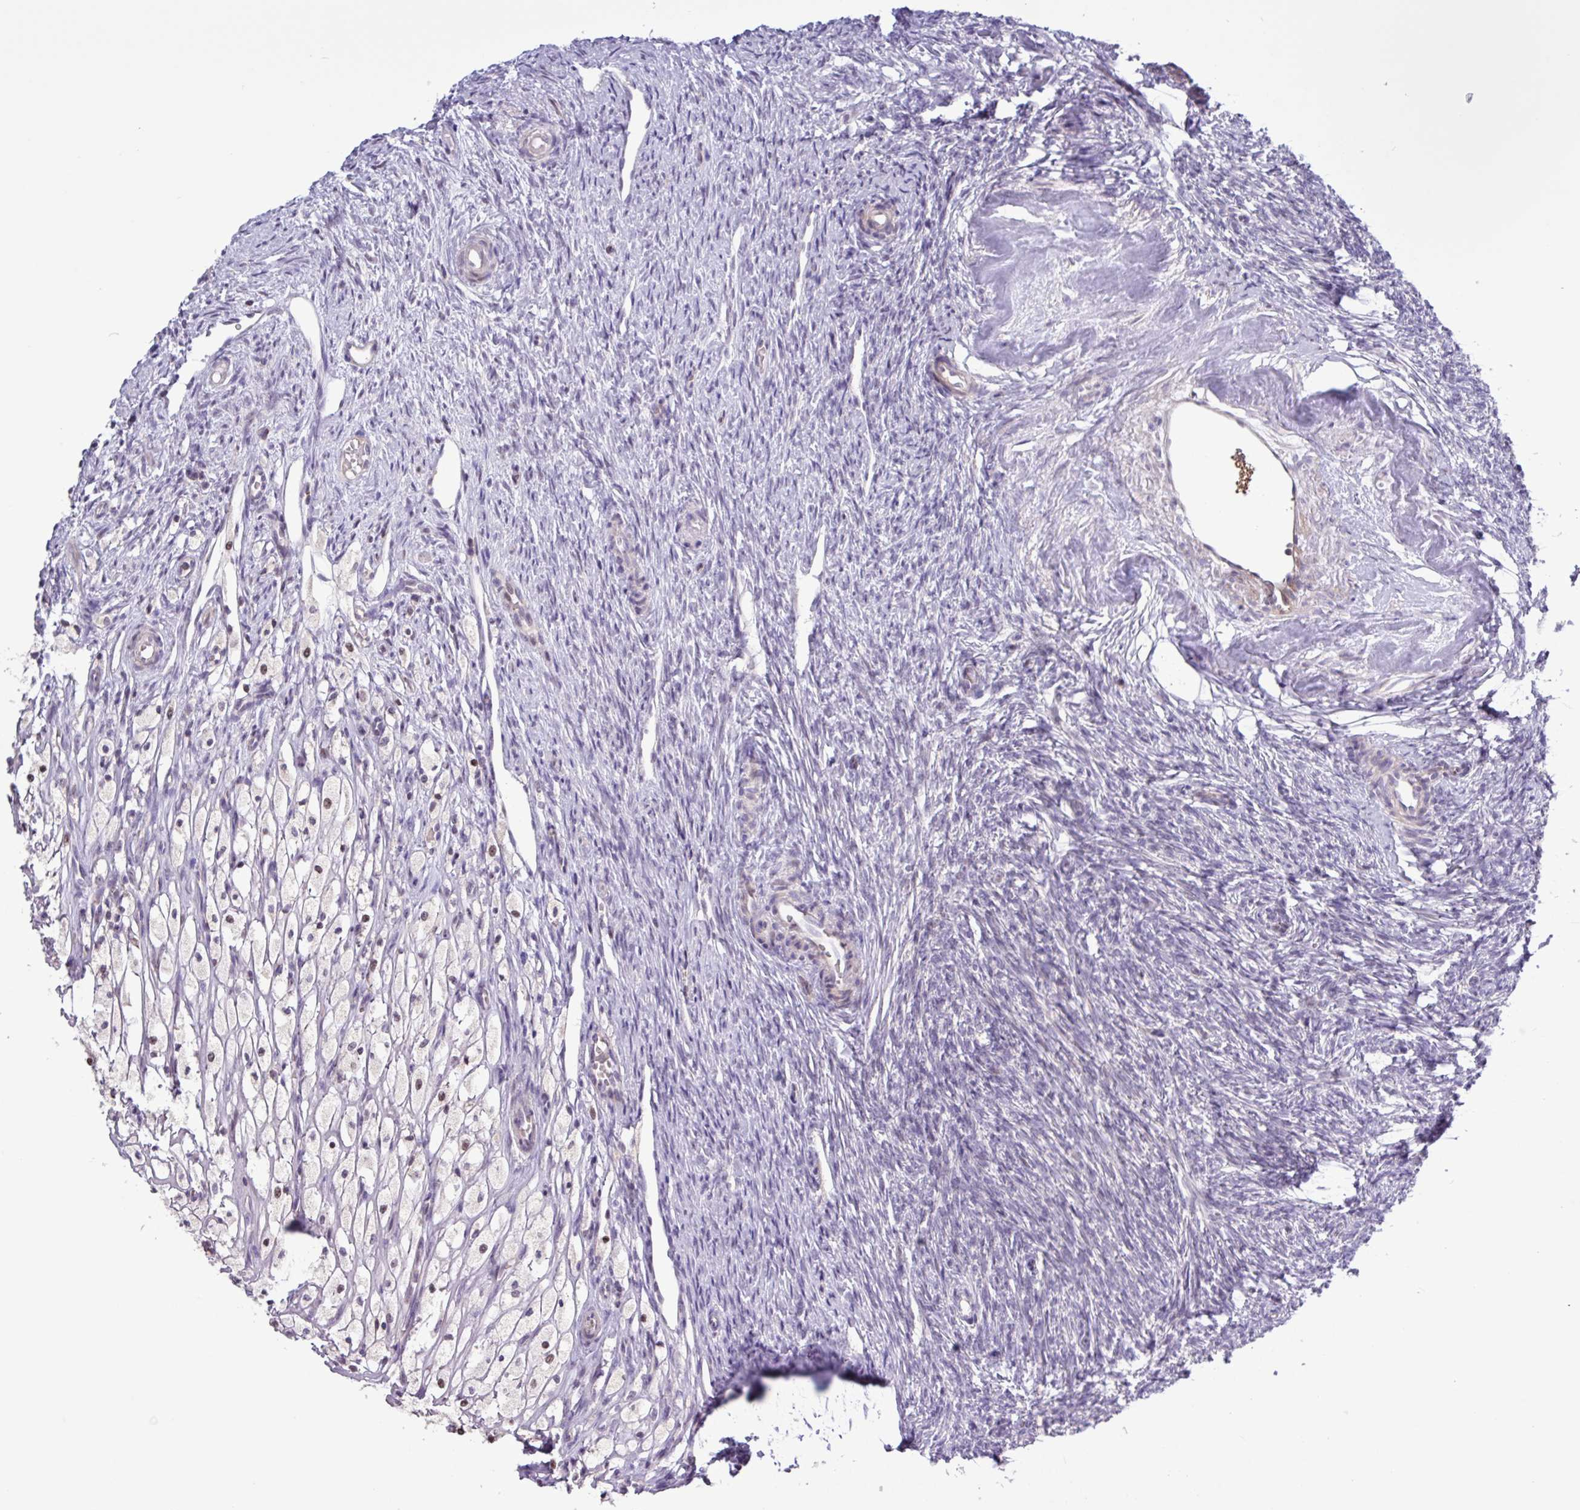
{"staining": {"intensity": "negative", "quantity": "none", "location": "none"}, "tissue": "ovary", "cell_type": "Follicle cells", "image_type": "normal", "snomed": [{"axis": "morphology", "description": "Normal tissue, NOS"}, {"axis": "topography", "description": "Ovary"}], "caption": "This is an IHC micrograph of benign human ovary. There is no expression in follicle cells.", "gene": "RTL3", "patient": {"sex": "female", "age": 51}}